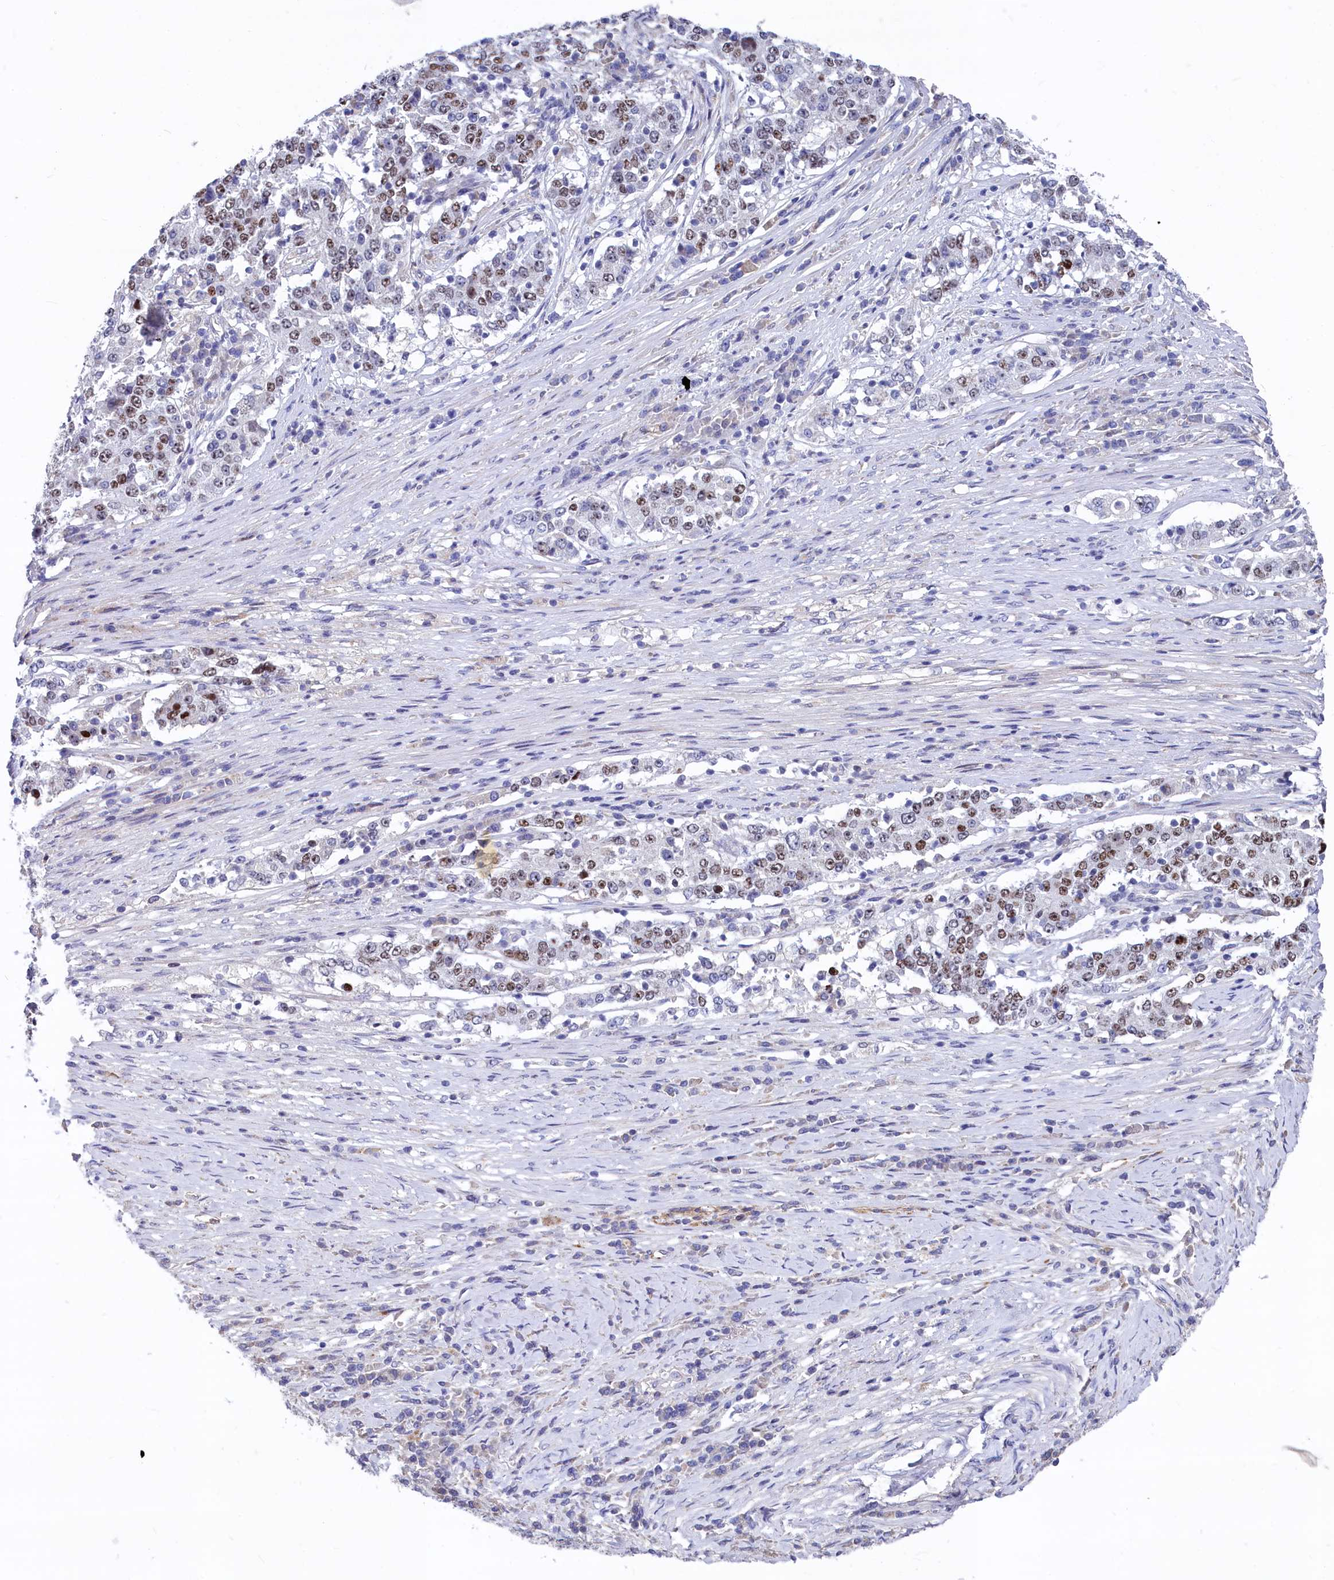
{"staining": {"intensity": "moderate", "quantity": "25%-75%", "location": "nuclear"}, "tissue": "stomach cancer", "cell_type": "Tumor cells", "image_type": "cancer", "snomed": [{"axis": "morphology", "description": "Adenocarcinoma, NOS"}, {"axis": "topography", "description": "Stomach"}], "caption": "This is a photomicrograph of immunohistochemistry staining of stomach adenocarcinoma, which shows moderate positivity in the nuclear of tumor cells.", "gene": "ASXL3", "patient": {"sex": "male", "age": 59}}